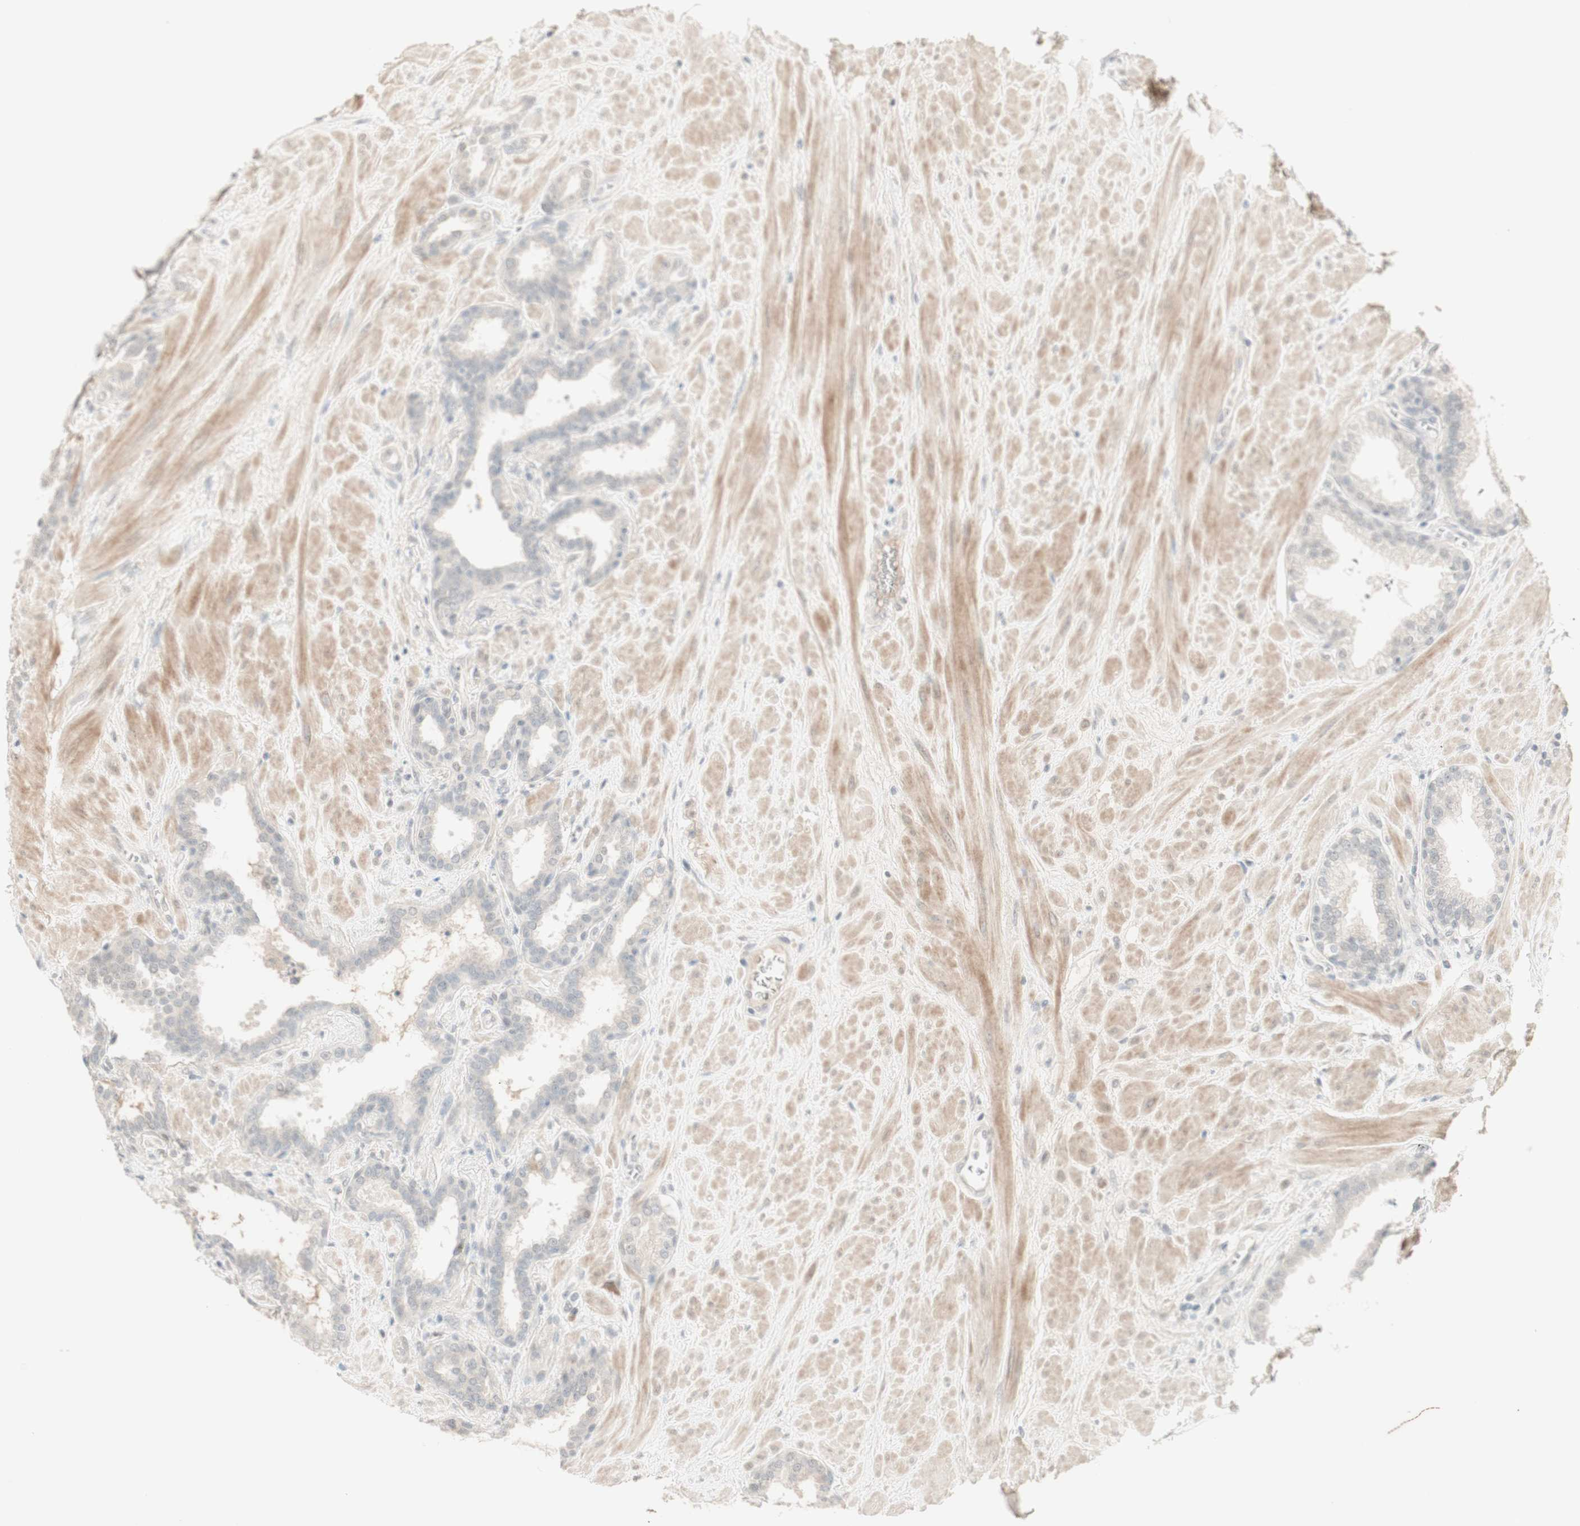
{"staining": {"intensity": "negative", "quantity": "none", "location": "none"}, "tissue": "prostate", "cell_type": "Glandular cells", "image_type": "normal", "snomed": [{"axis": "morphology", "description": "Normal tissue, NOS"}, {"axis": "topography", "description": "Prostate"}], "caption": "Immunohistochemistry (IHC) of benign prostate exhibits no staining in glandular cells. Nuclei are stained in blue.", "gene": "PLCD4", "patient": {"sex": "male", "age": 51}}